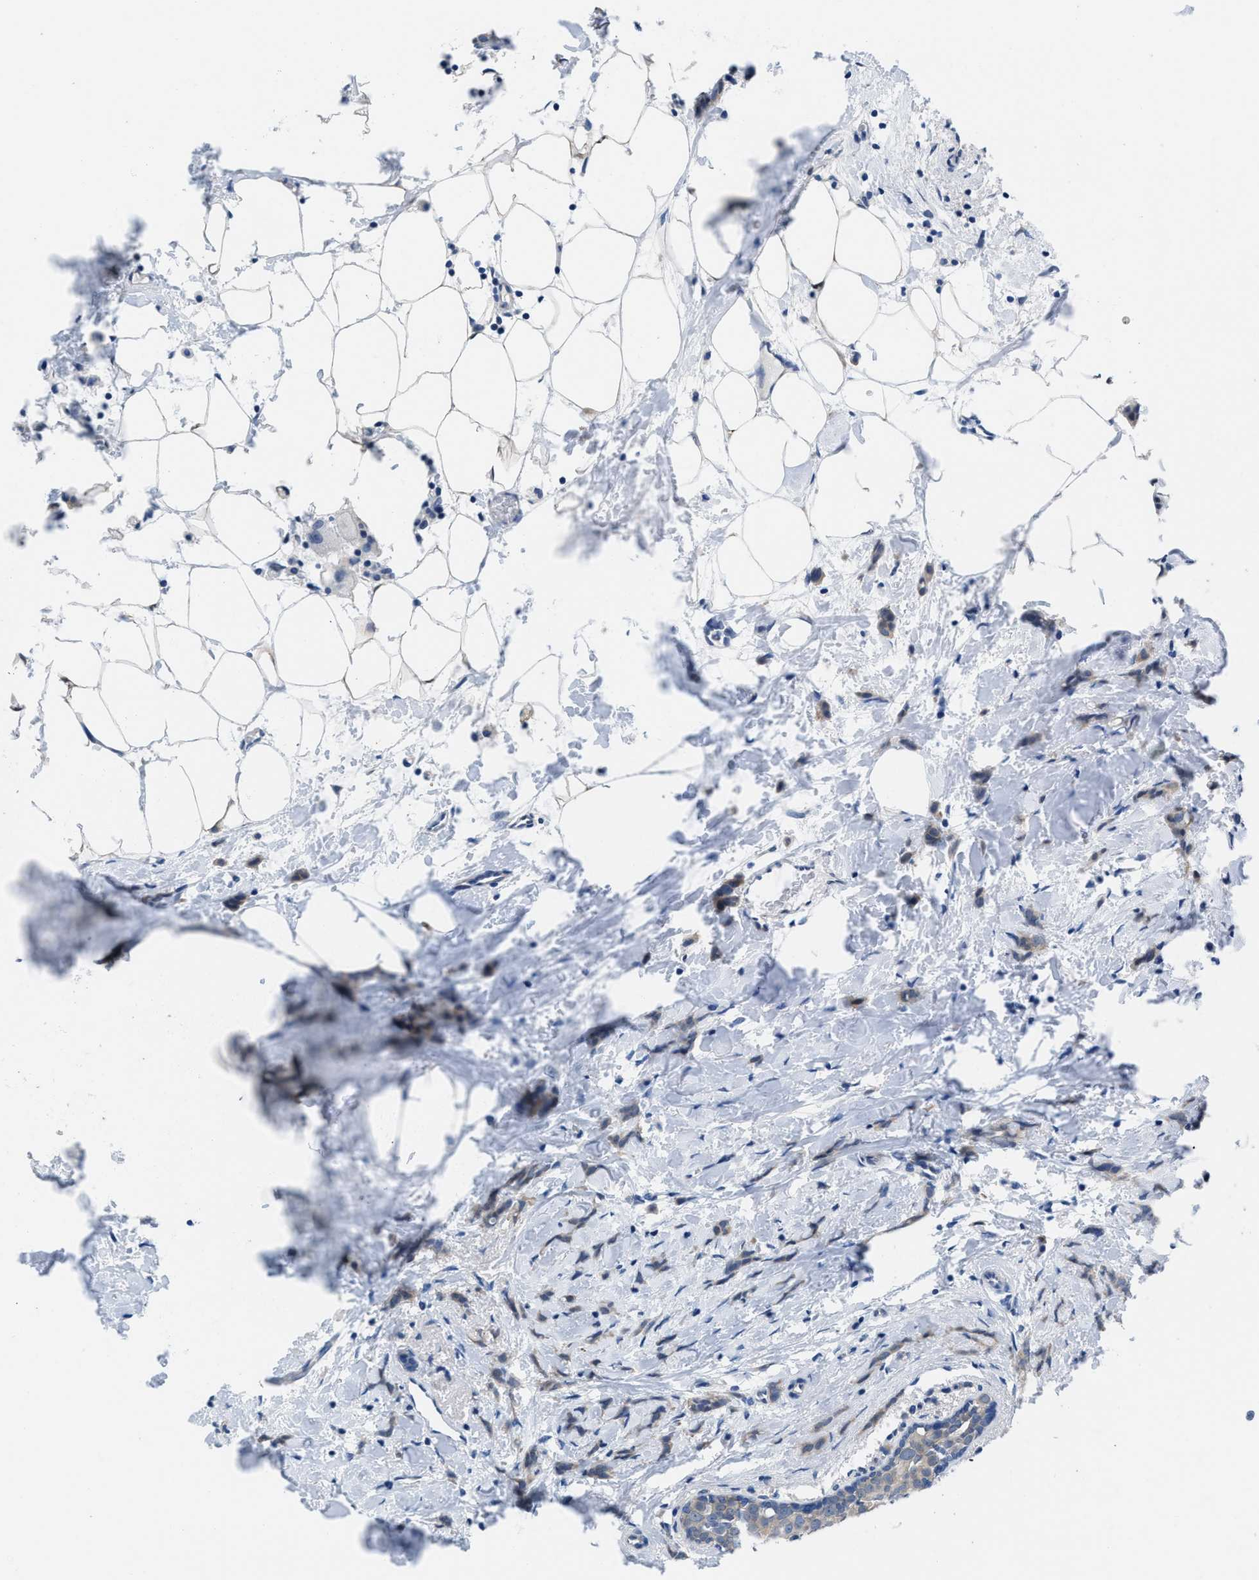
{"staining": {"intensity": "weak", "quantity": "<25%", "location": "cytoplasmic/membranous"}, "tissue": "breast cancer", "cell_type": "Tumor cells", "image_type": "cancer", "snomed": [{"axis": "morphology", "description": "Lobular carcinoma, in situ"}, {"axis": "morphology", "description": "Lobular carcinoma"}, {"axis": "topography", "description": "Breast"}], "caption": "The immunohistochemistry photomicrograph has no significant expression in tumor cells of breast cancer tissue.", "gene": "NUDT5", "patient": {"sex": "female", "age": 41}}